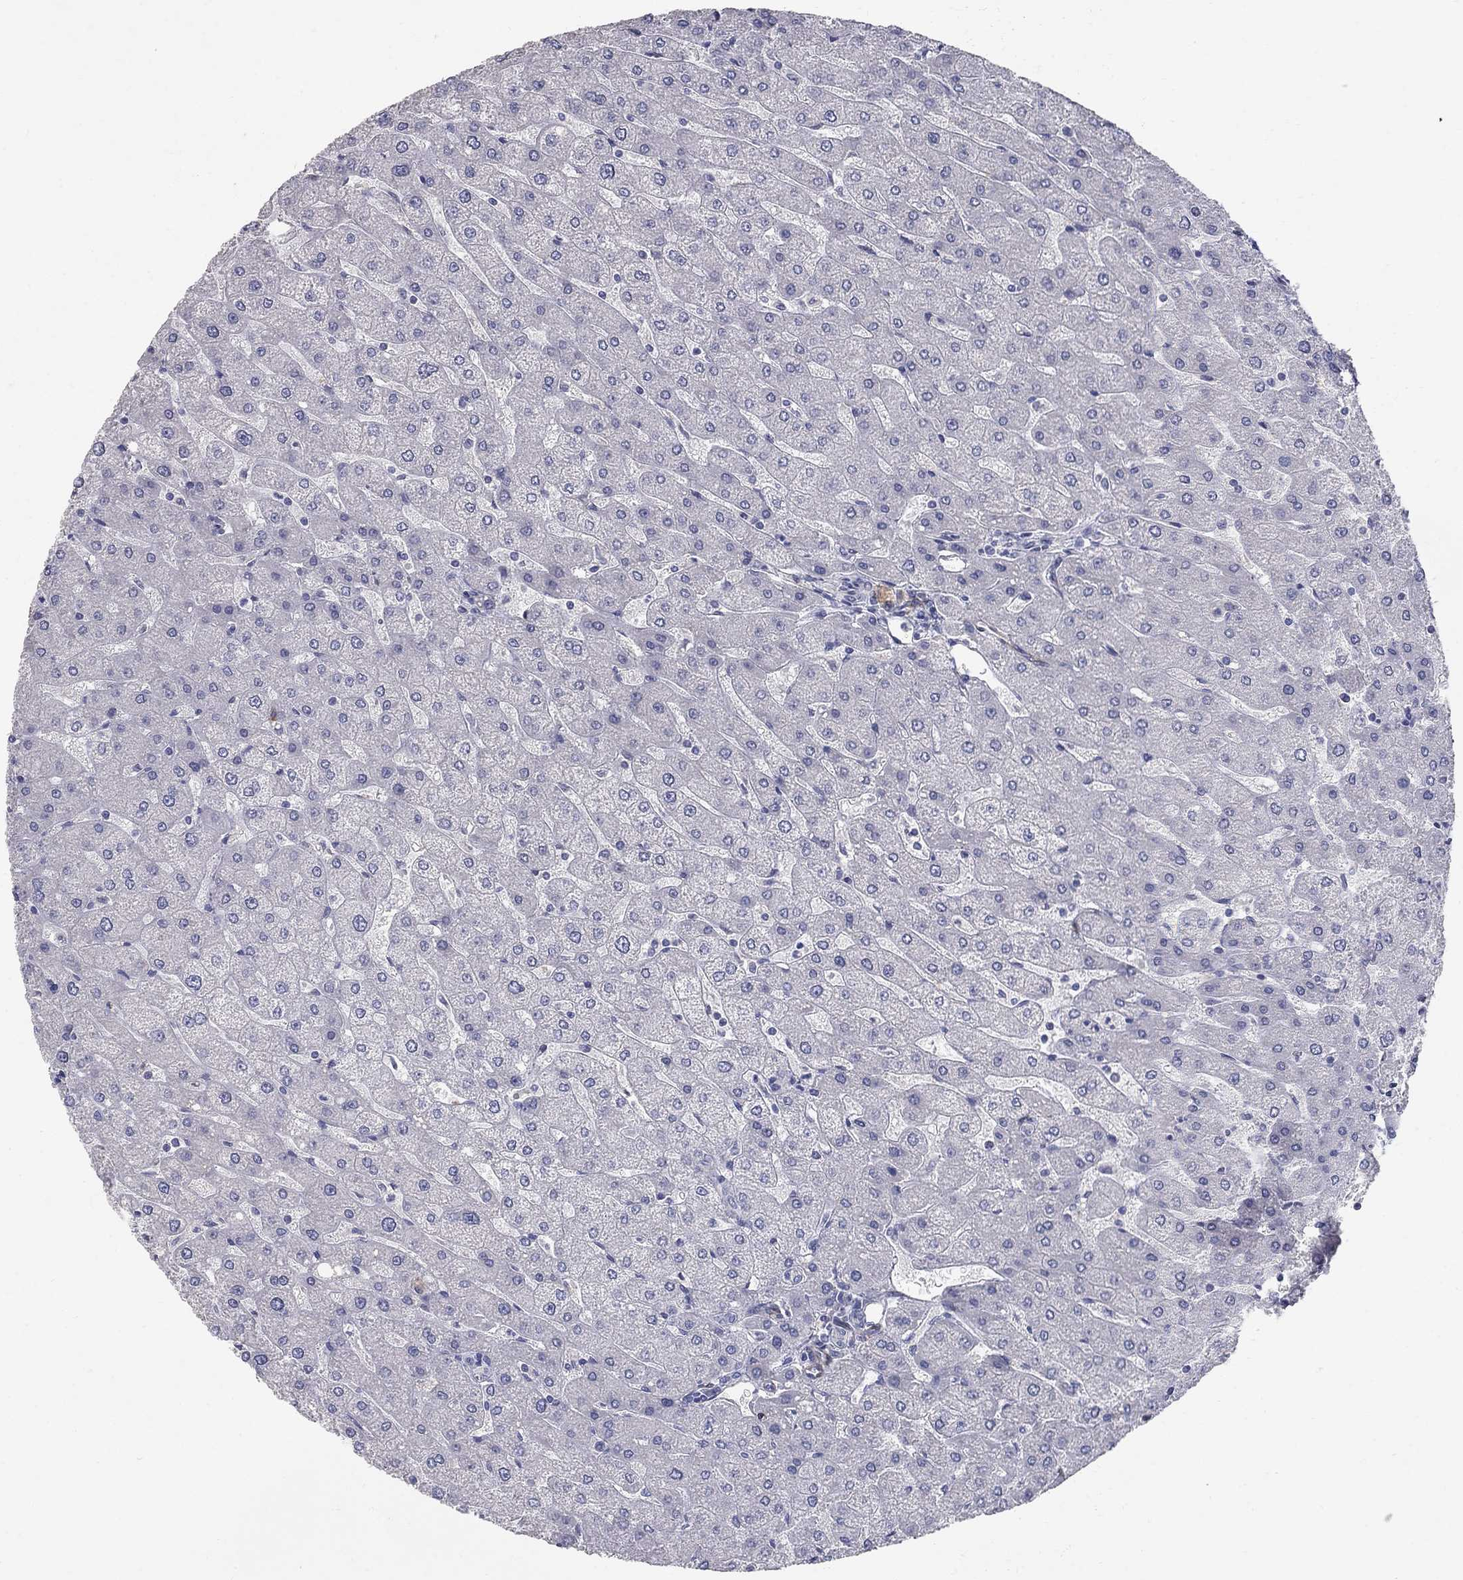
{"staining": {"intensity": "negative", "quantity": "none", "location": "none"}, "tissue": "liver", "cell_type": "Cholangiocytes", "image_type": "normal", "snomed": [{"axis": "morphology", "description": "Normal tissue, NOS"}, {"axis": "topography", "description": "Liver"}], "caption": "IHC micrograph of unremarkable liver: human liver stained with DAB (3,3'-diaminobenzidine) exhibits no significant protein expression in cholangiocytes.", "gene": "NTRK2", "patient": {"sex": "male", "age": 67}}